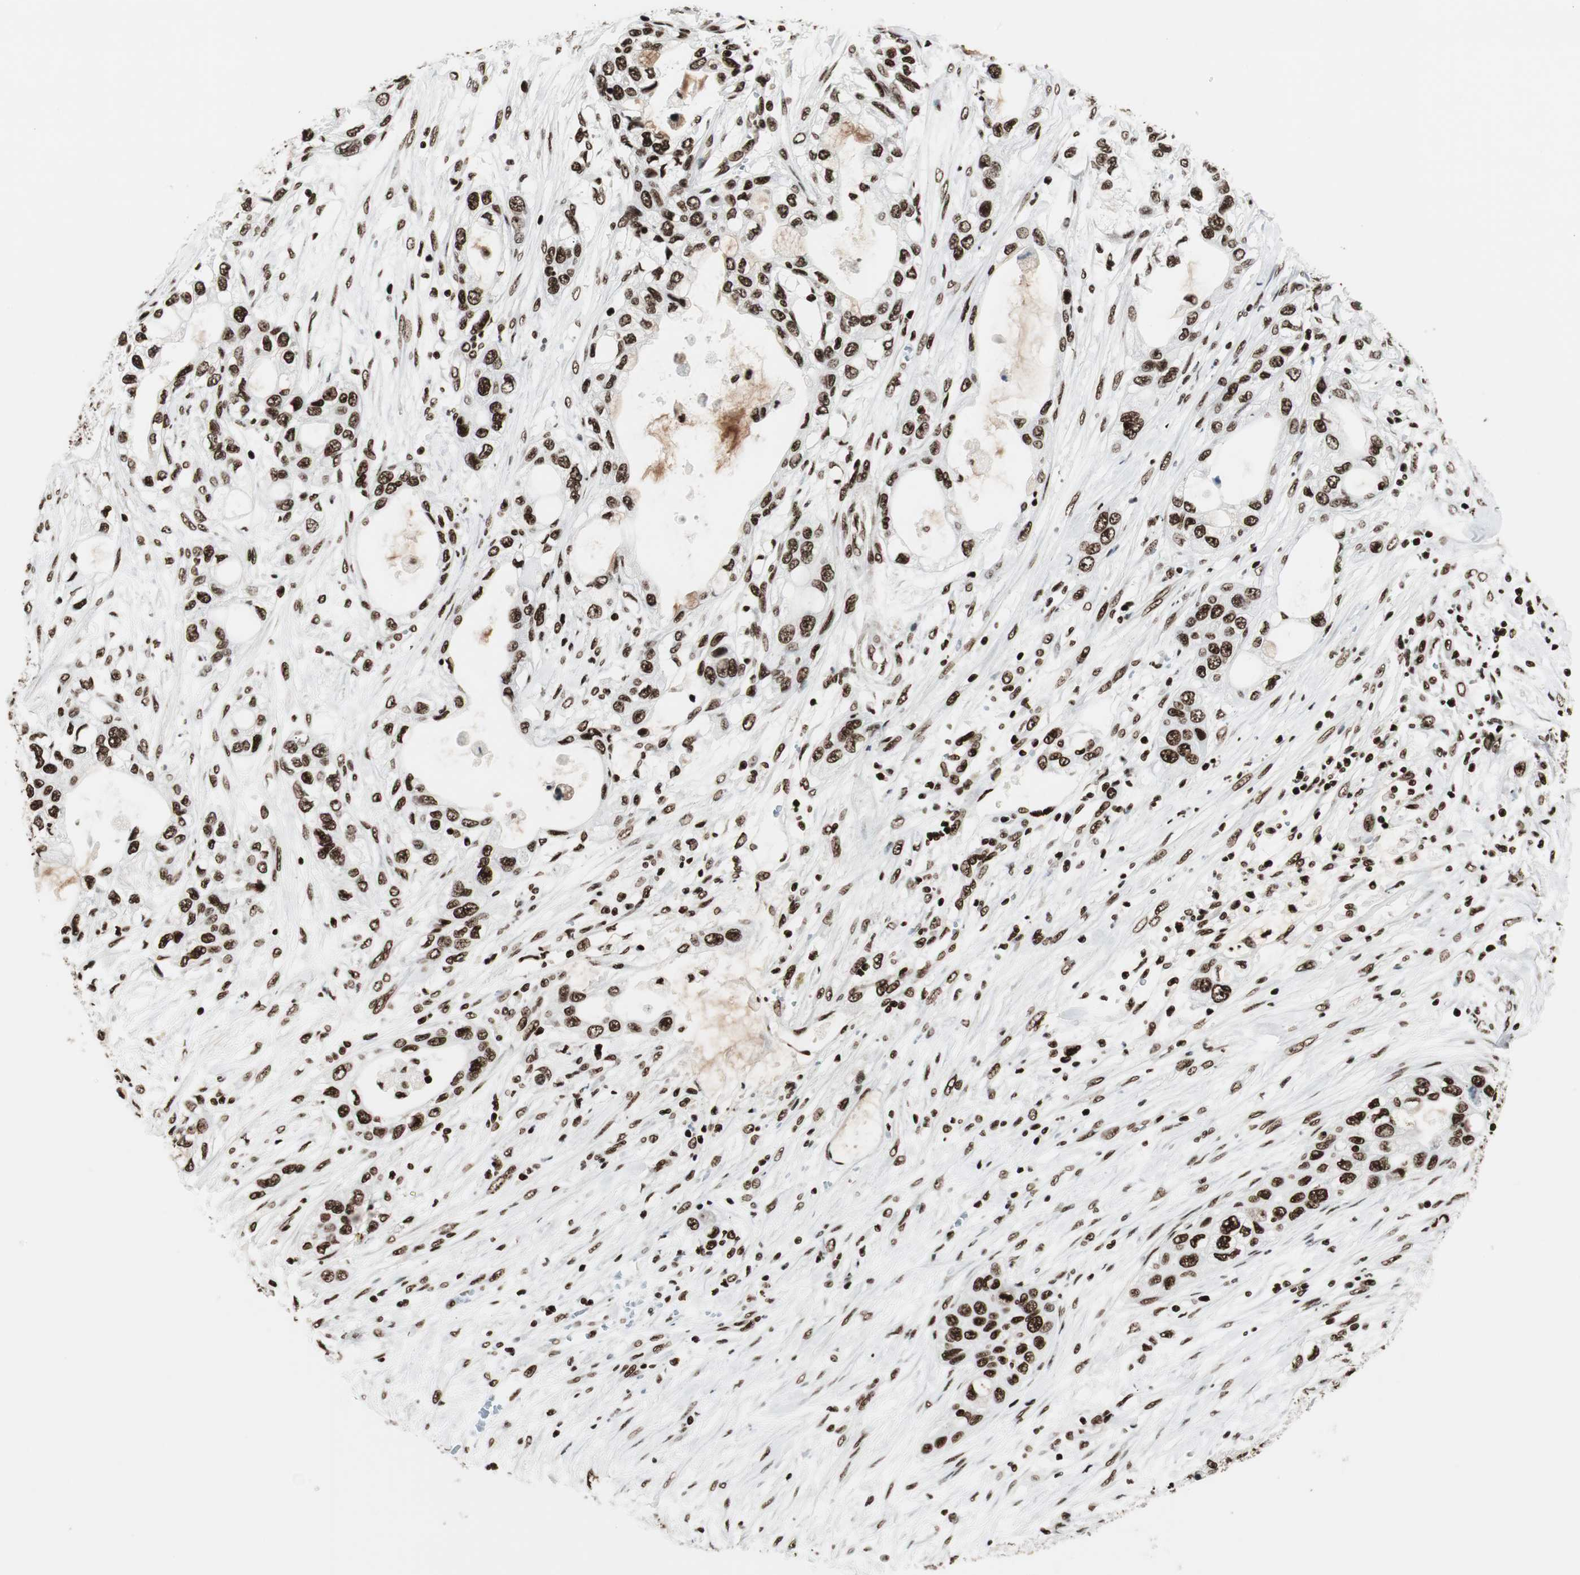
{"staining": {"intensity": "strong", "quantity": ">75%", "location": "nuclear"}, "tissue": "pancreatic cancer", "cell_type": "Tumor cells", "image_type": "cancer", "snomed": [{"axis": "morphology", "description": "Adenocarcinoma, NOS"}, {"axis": "topography", "description": "Pancreas"}], "caption": "Pancreatic cancer stained for a protein (brown) reveals strong nuclear positive expression in approximately >75% of tumor cells.", "gene": "MTA2", "patient": {"sex": "female", "age": 70}}